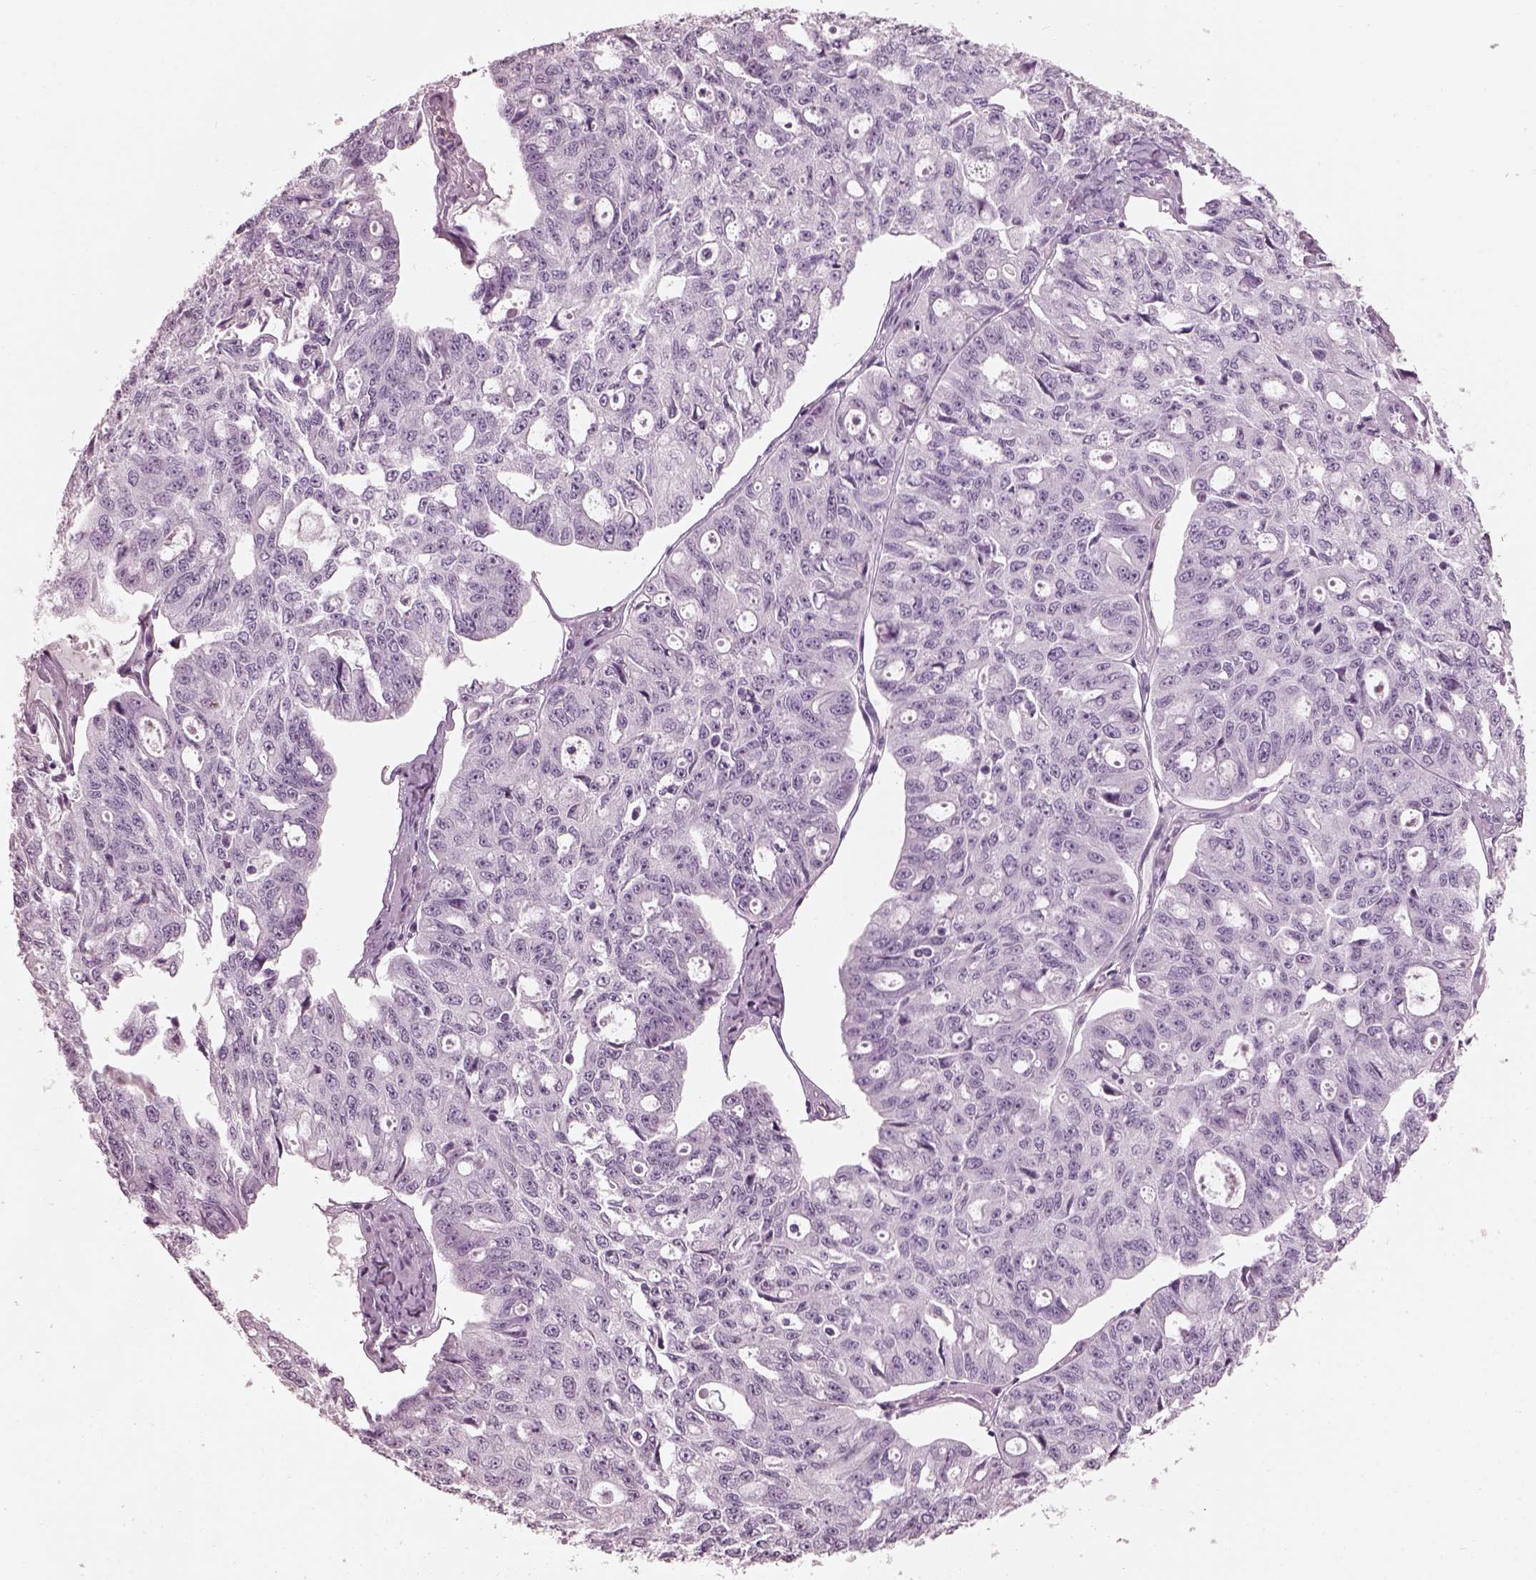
{"staining": {"intensity": "negative", "quantity": "none", "location": "none"}, "tissue": "ovarian cancer", "cell_type": "Tumor cells", "image_type": "cancer", "snomed": [{"axis": "morphology", "description": "Carcinoma, endometroid"}, {"axis": "topography", "description": "Ovary"}], "caption": "Tumor cells show no significant positivity in ovarian cancer.", "gene": "TCHHL1", "patient": {"sex": "female", "age": 65}}